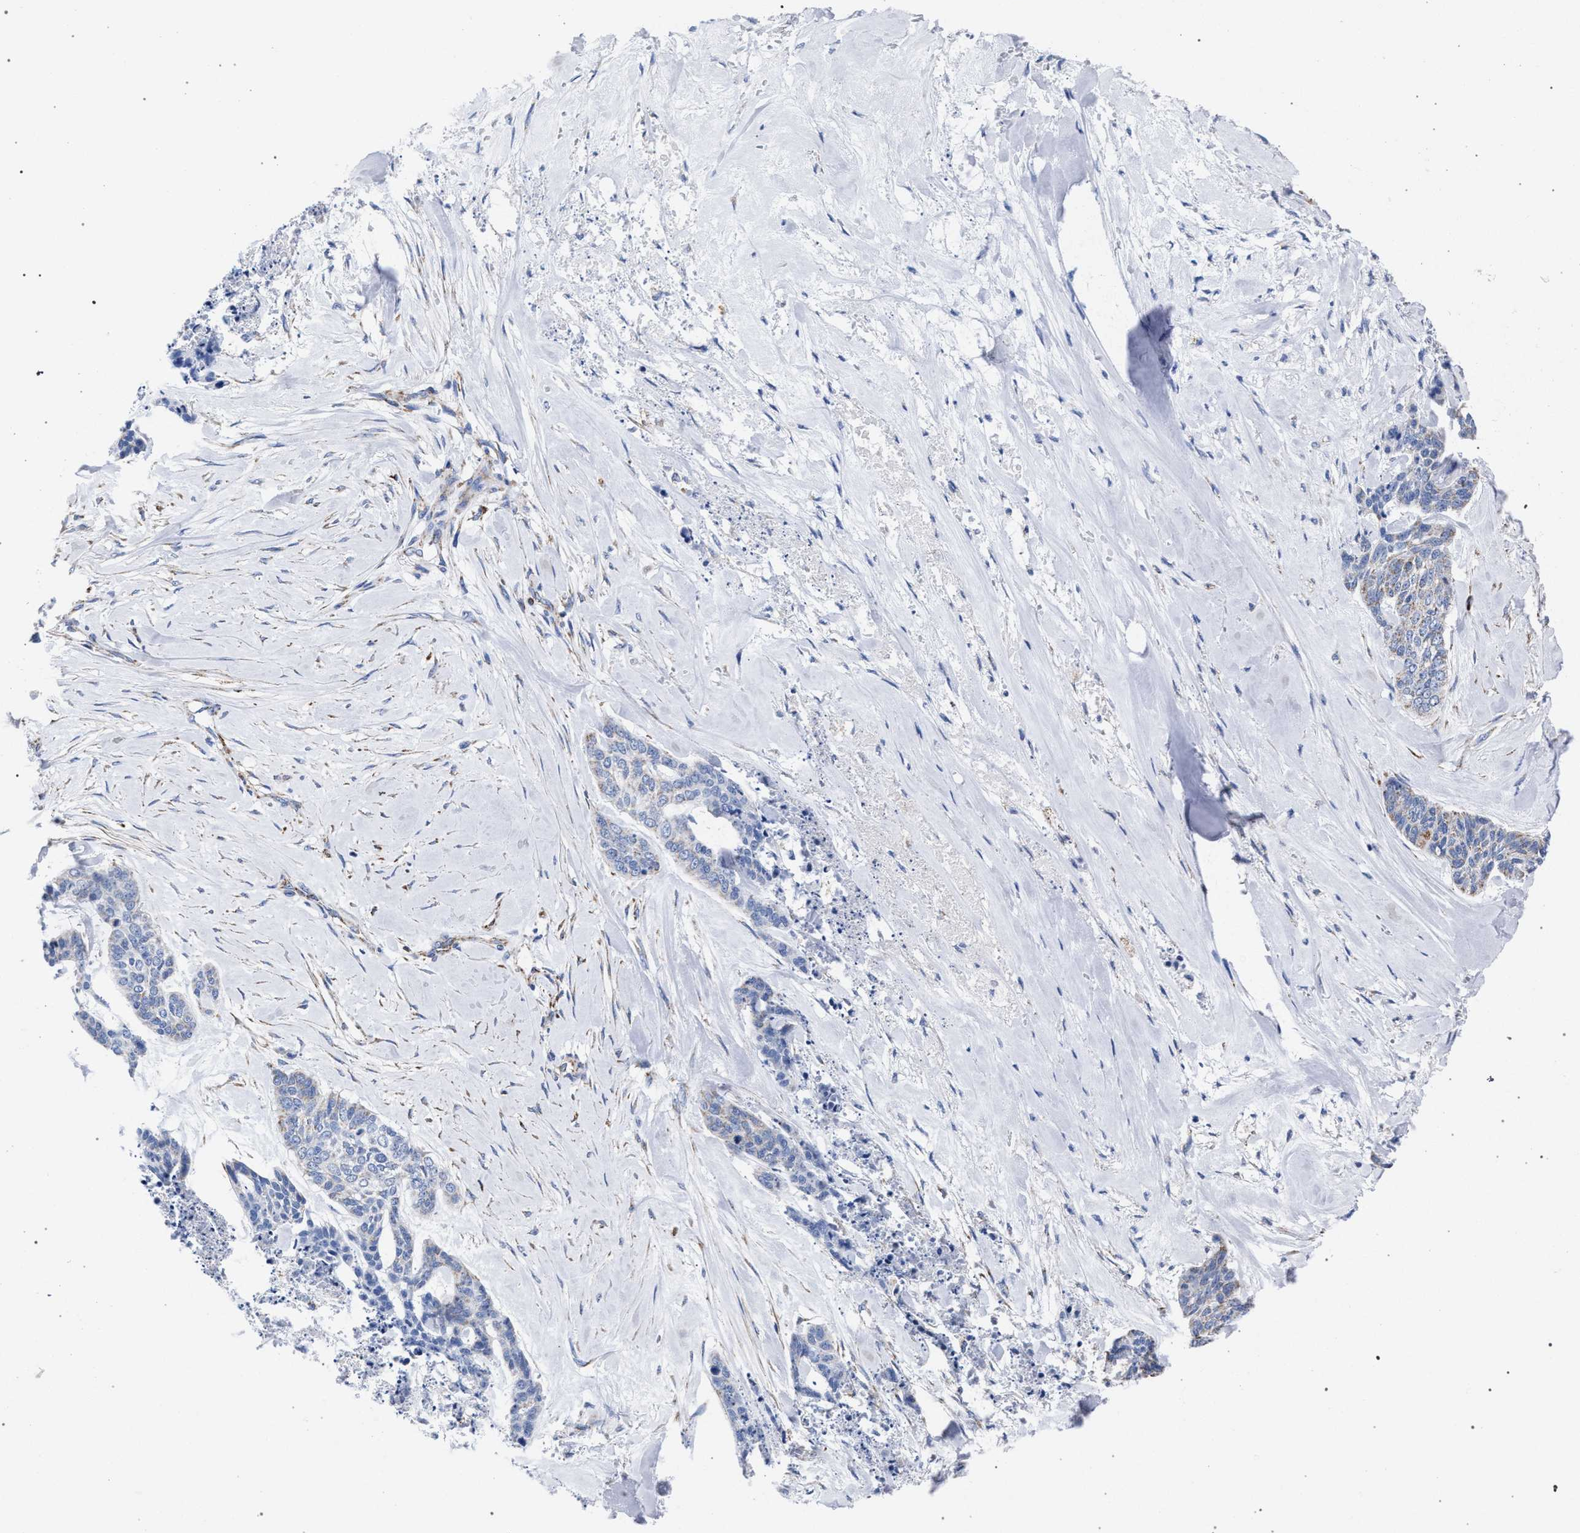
{"staining": {"intensity": "weak", "quantity": "<25%", "location": "cytoplasmic/membranous"}, "tissue": "skin cancer", "cell_type": "Tumor cells", "image_type": "cancer", "snomed": [{"axis": "morphology", "description": "Basal cell carcinoma"}, {"axis": "topography", "description": "Skin"}], "caption": "Immunohistochemistry micrograph of neoplastic tissue: human skin cancer stained with DAB (3,3'-diaminobenzidine) exhibits no significant protein expression in tumor cells.", "gene": "ACADS", "patient": {"sex": "female", "age": 64}}